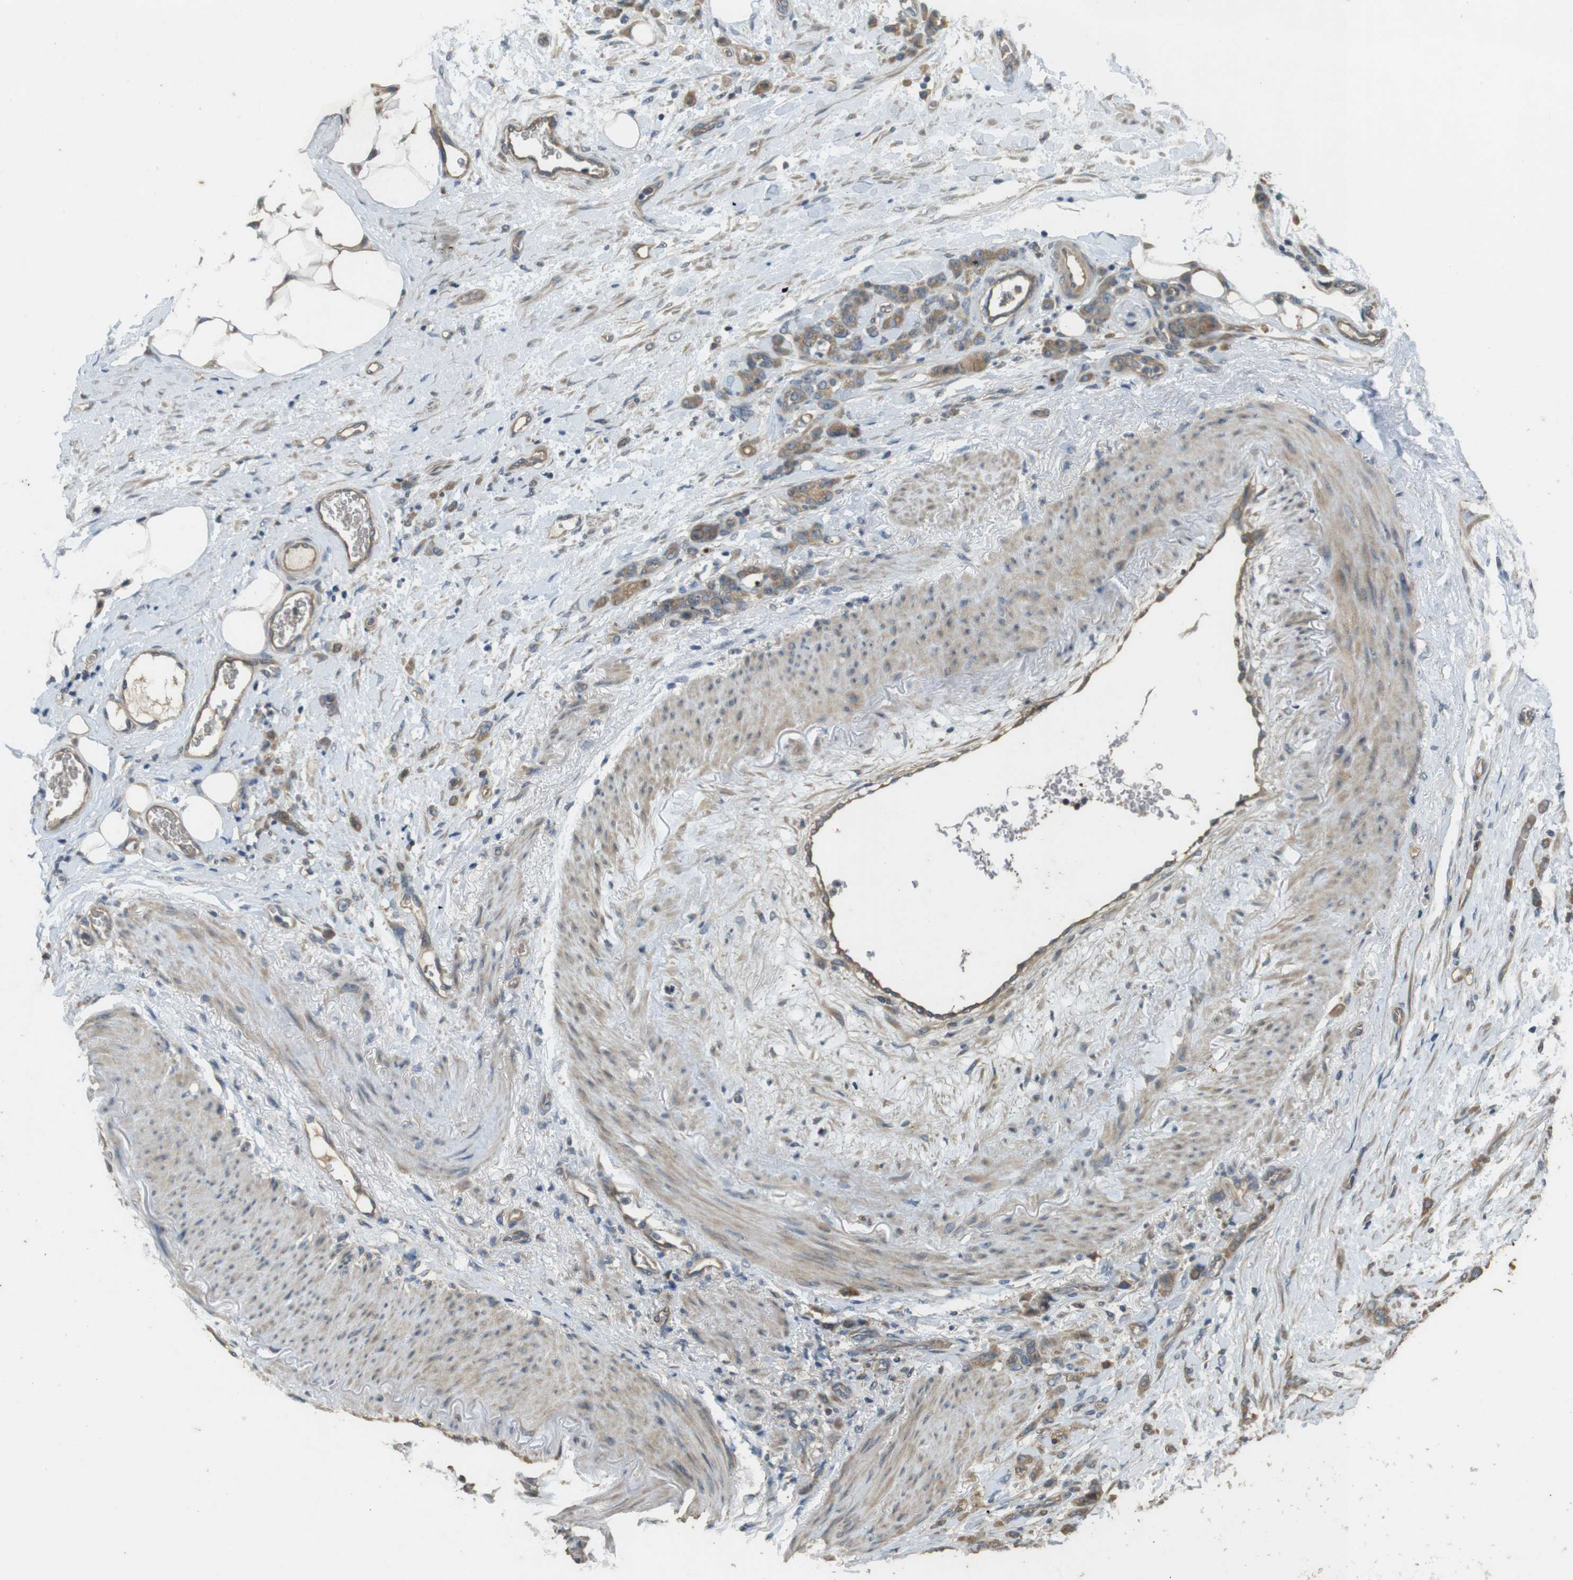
{"staining": {"intensity": "moderate", "quantity": ">75%", "location": "cytoplasmic/membranous"}, "tissue": "stomach cancer", "cell_type": "Tumor cells", "image_type": "cancer", "snomed": [{"axis": "morphology", "description": "Adenocarcinoma, NOS"}, {"axis": "topography", "description": "Stomach"}], "caption": "Human stomach cancer stained with a protein marker exhibits moderate staining in tumor cells.", "gene": "CLTC", "patient": {"sex": "male", "age": 82}}